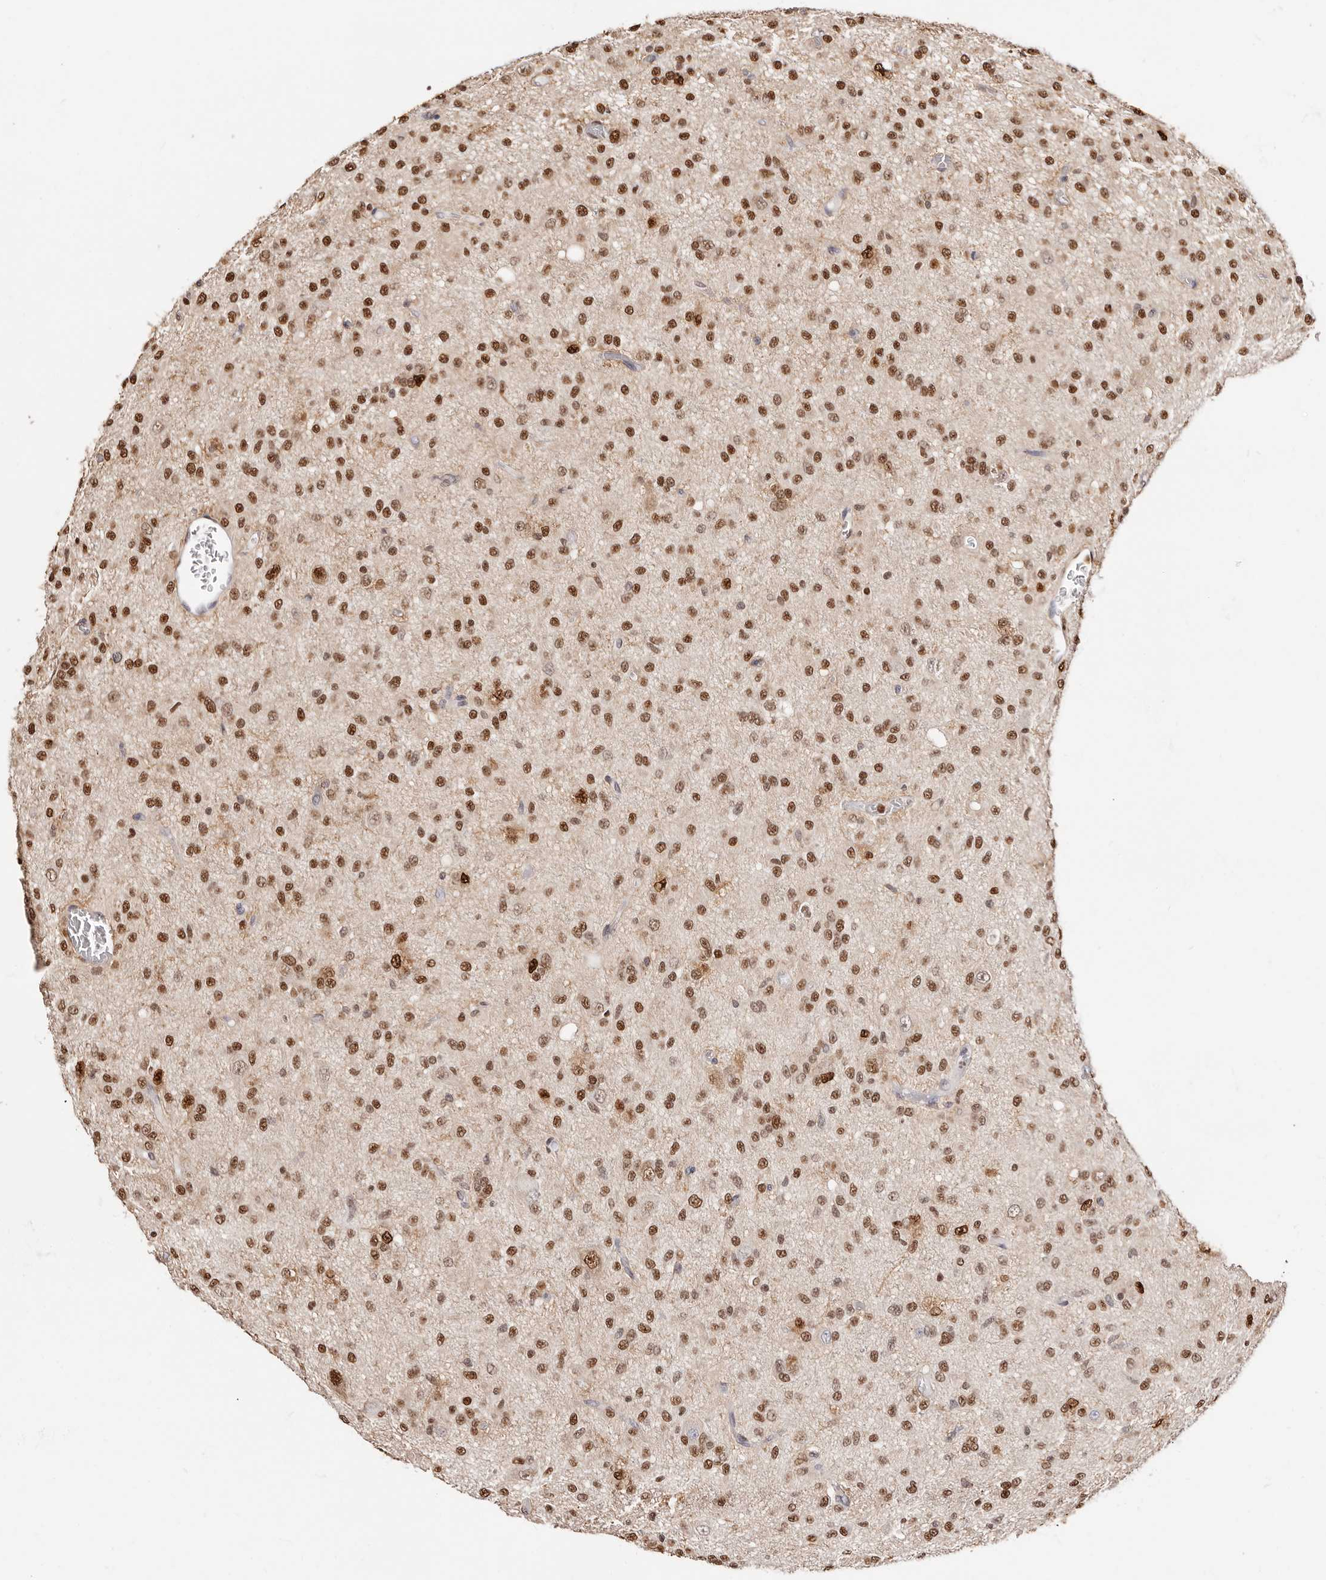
{"staining": {"intensity": "moderate", "quantity": ">75%", "location": "nuclear"}, "tissue": "glioma", "cell_type": "Tumor cells", "image_type": "cancer", "snomed": [{"axis": "morphology", "description": "Glioma, malignant, High grade"}, {"axis": "topography", "description": "Brain"}], "caption": "A photomicrograph of human malignant glioma (high-grade) stained for a protein exhibits moderate nuclear brown staining in tumor cells.", "gene": "TKT", "patient": {"sex": "female", "age": 59}}